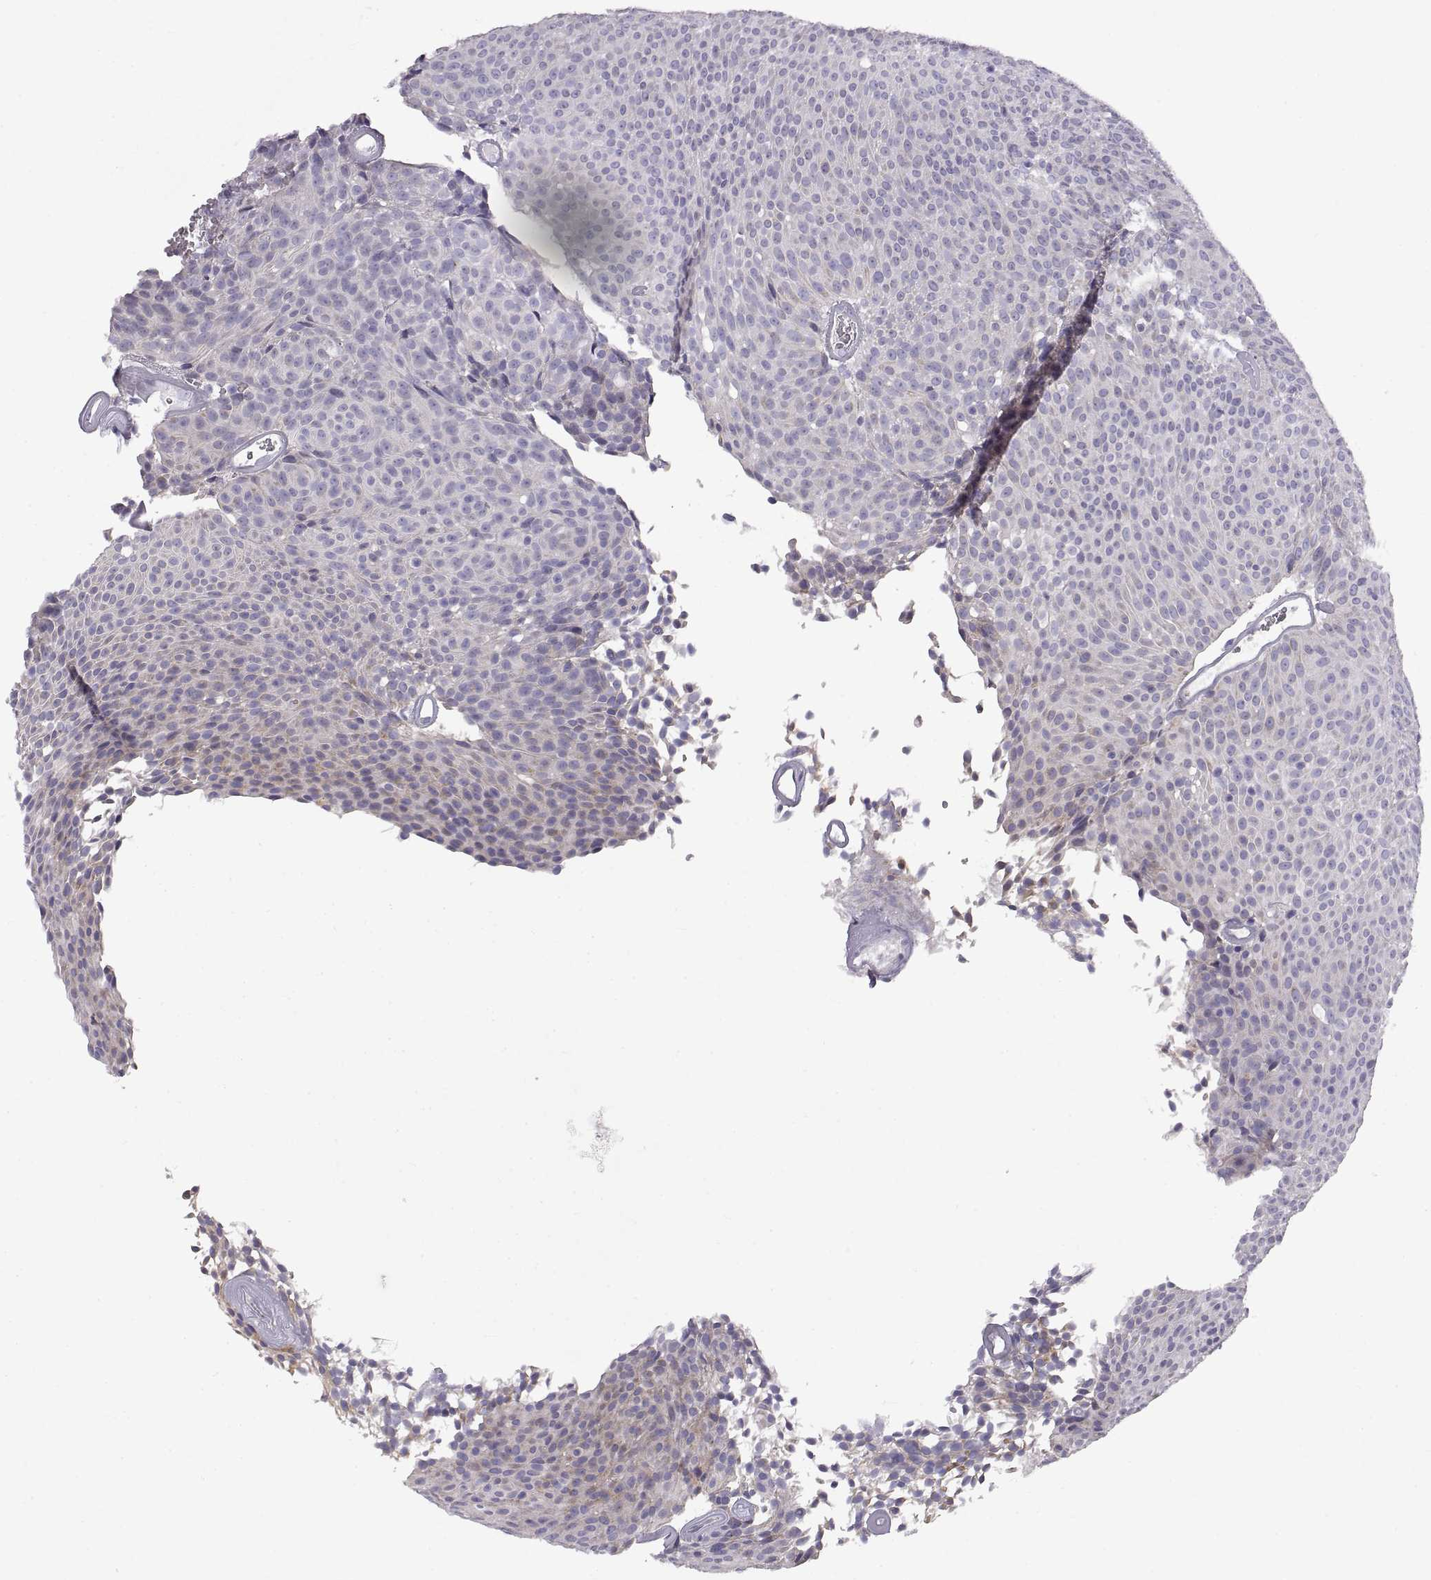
{"staining": {"intensity": "negative", "quantity": "none", "location": "none"}, "tissue": "urothelial cancer", "cell_type": "Tumor cells", "image_type": "cancer", "snomed": [{"axis": "morphology", "description": "Urothelial carcinoma, Low grade"}, {"axis": "topography", "description": "Urinary bladder"}], "caption": "Immunohistochemistry (IHC) of human low-grade urothelial carcinoma demonstrates no positivity in tumor cells.", "gene": "CRYBB3", "patient": {"sex": "male", "age": 77}}